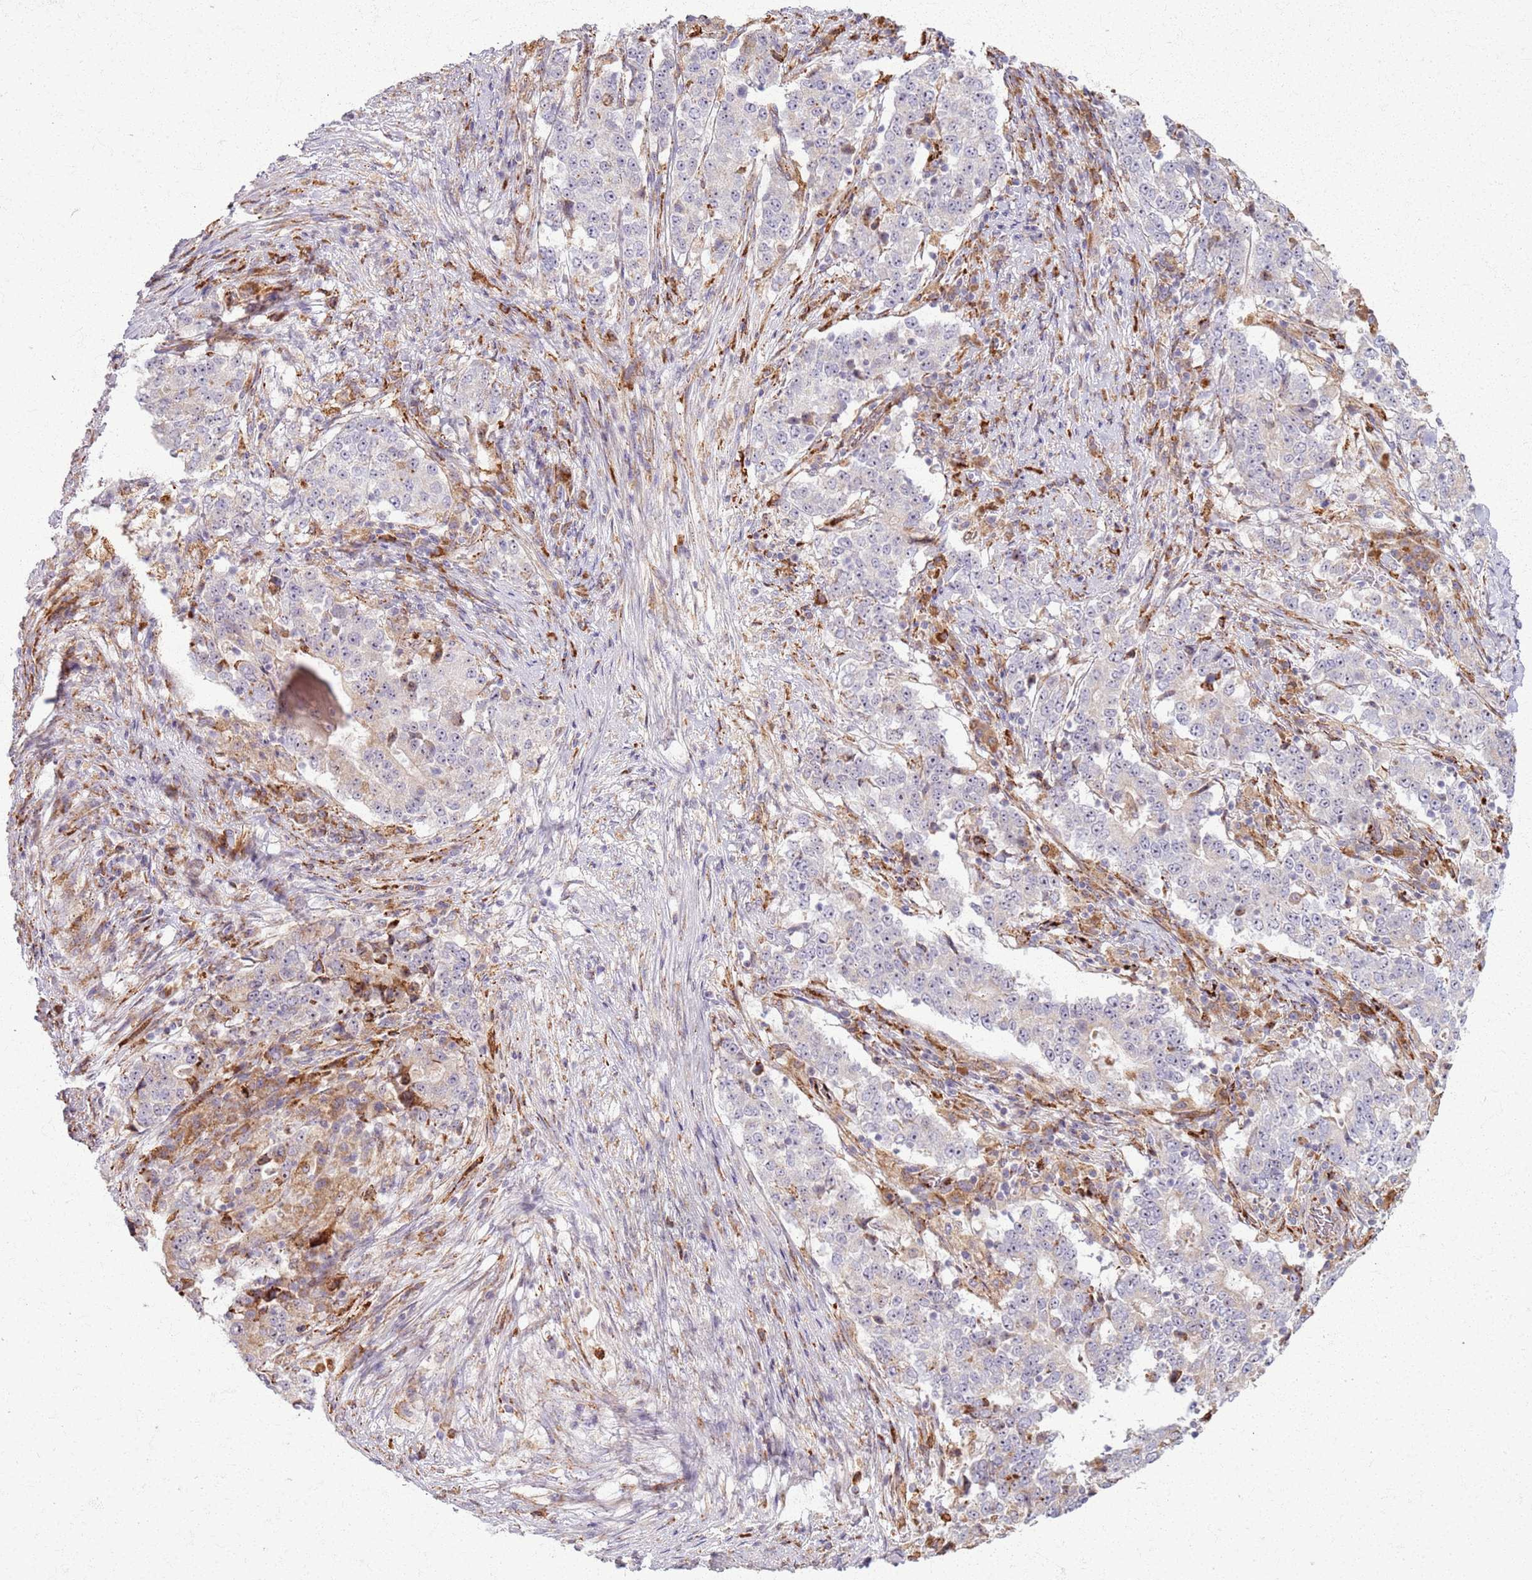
{"staining": {"intensity": "negative", "quantity": "none", "location": "none"}, "tissue": "stomach cancer", "cell_type": "Tumor cells", "image_type": "cancer", "snomed": [{"axis": "morphology", "description": "Adenocarcinoma, NOS"}, {"axis": "topography", "description": "Stomach"}], "caption": "DAB immunohistochemical staining of human stomach adenocarcinoma displays no significant staining in tumor cells. (DAB (3,3'-diaminobenzidine) immunohistochemistry with hematoxylin counter stain).", "gene": "KRI1", "patient": {"sex": "male", "age": 59}}